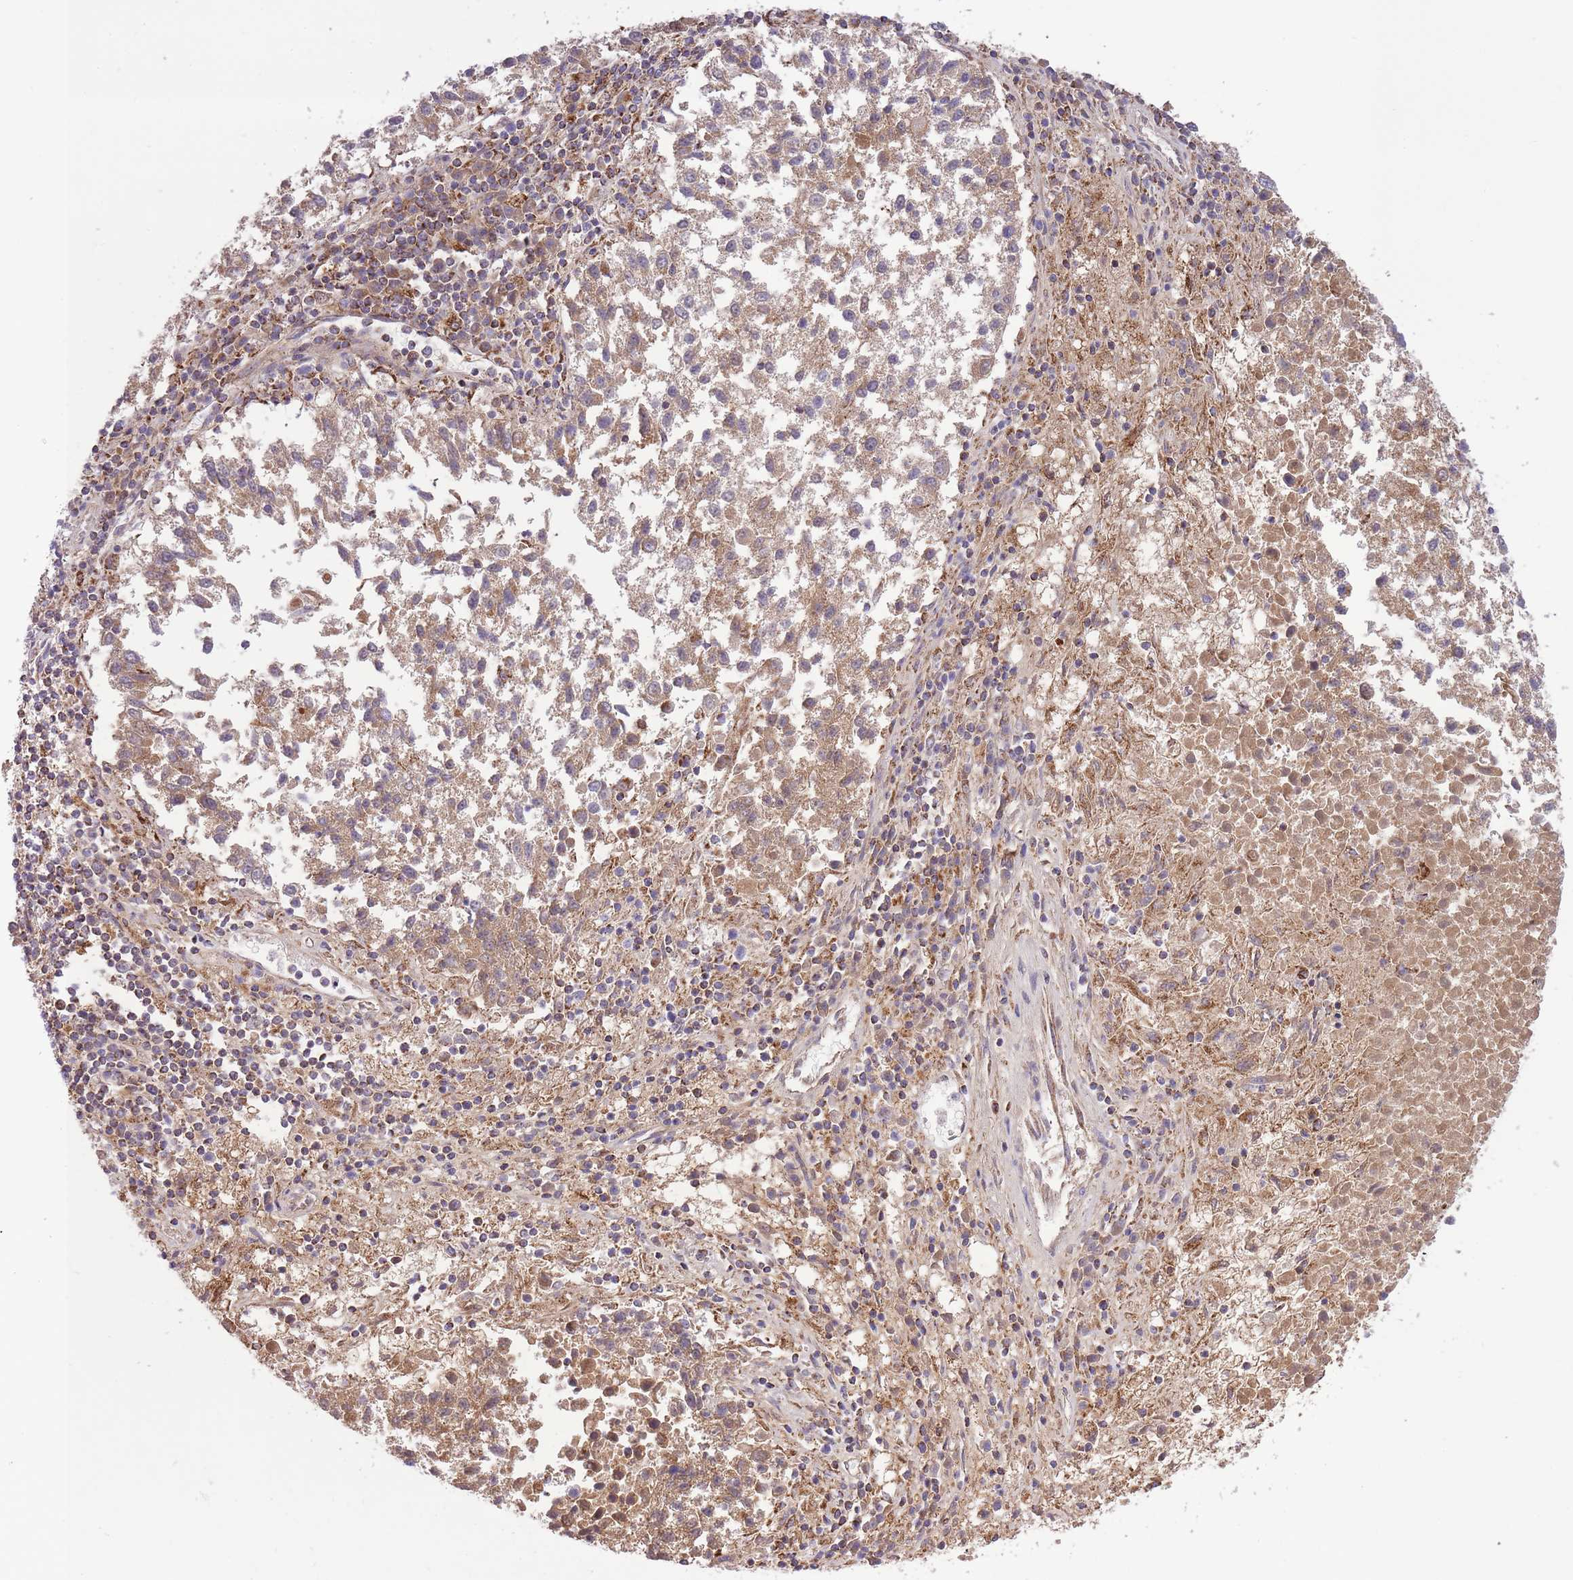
{"staining": {"intensity": "moderate", "quantity": ">75%", "location": "cytoplasmic/membranous"}, "tissue": "lung cancer", "cell_type": "Tumor cells", "image_type": "cancer", "snomed": [{"axis": "morphology", "description": "Squamous cell carcinoma, NOS"}, {"axis": "topography", "description": "Lung"}], "caption": "DAB (3,3'-diaminobenzidine) immunohistochemical staining of lung squamous cell carcinoma reveals moderate cytoplasmic/membranous protein positivity in approximately >75% of tumor cells.", "gene": "ST3GAL3", "patient": {"sex": "male", "age": 73}}